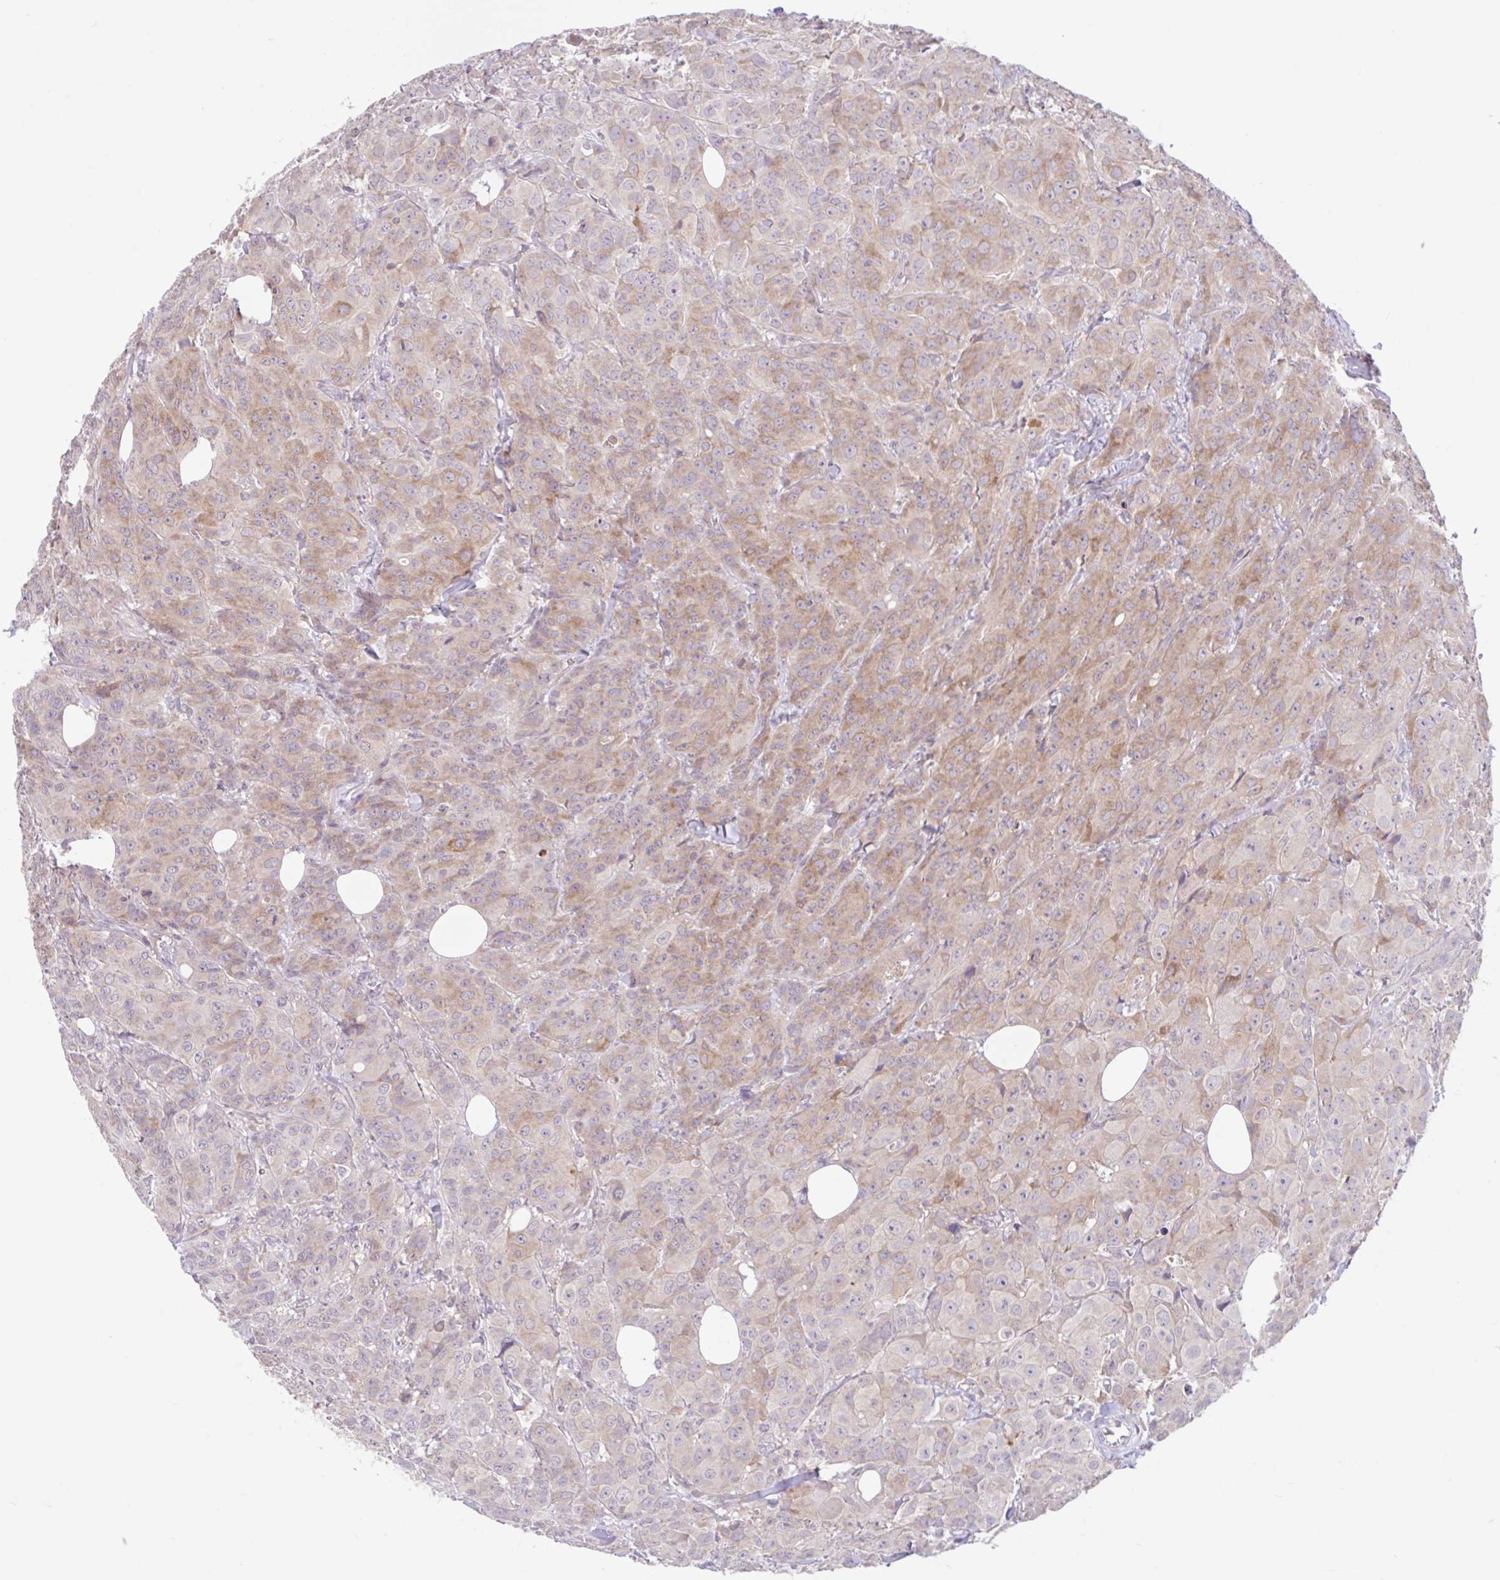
{"staining": {"intensity": "weak", "quantity": "25%-75%", "location": "cytoplasmic/membranous"}, "tissue": "breast cancer", "cell_type": "Tumor cells", "image_type": "cancer", "snomed": [{"axis": "morphology", "description": "Normal tissue, NOS"}, {"axis": "morphology", "description": "Duct carcinoma"}, {"axis": "topography", "description": "Breast"}], "caption": "There is low levels of weak cytoplasmic/membranous staining in tumor cells of intraductal carcinoma (breast), as demonstrated by immunohistochemical staining (brown color).", "gene": "RALBP1", "patient": {"sex": "female", "age": 43}}